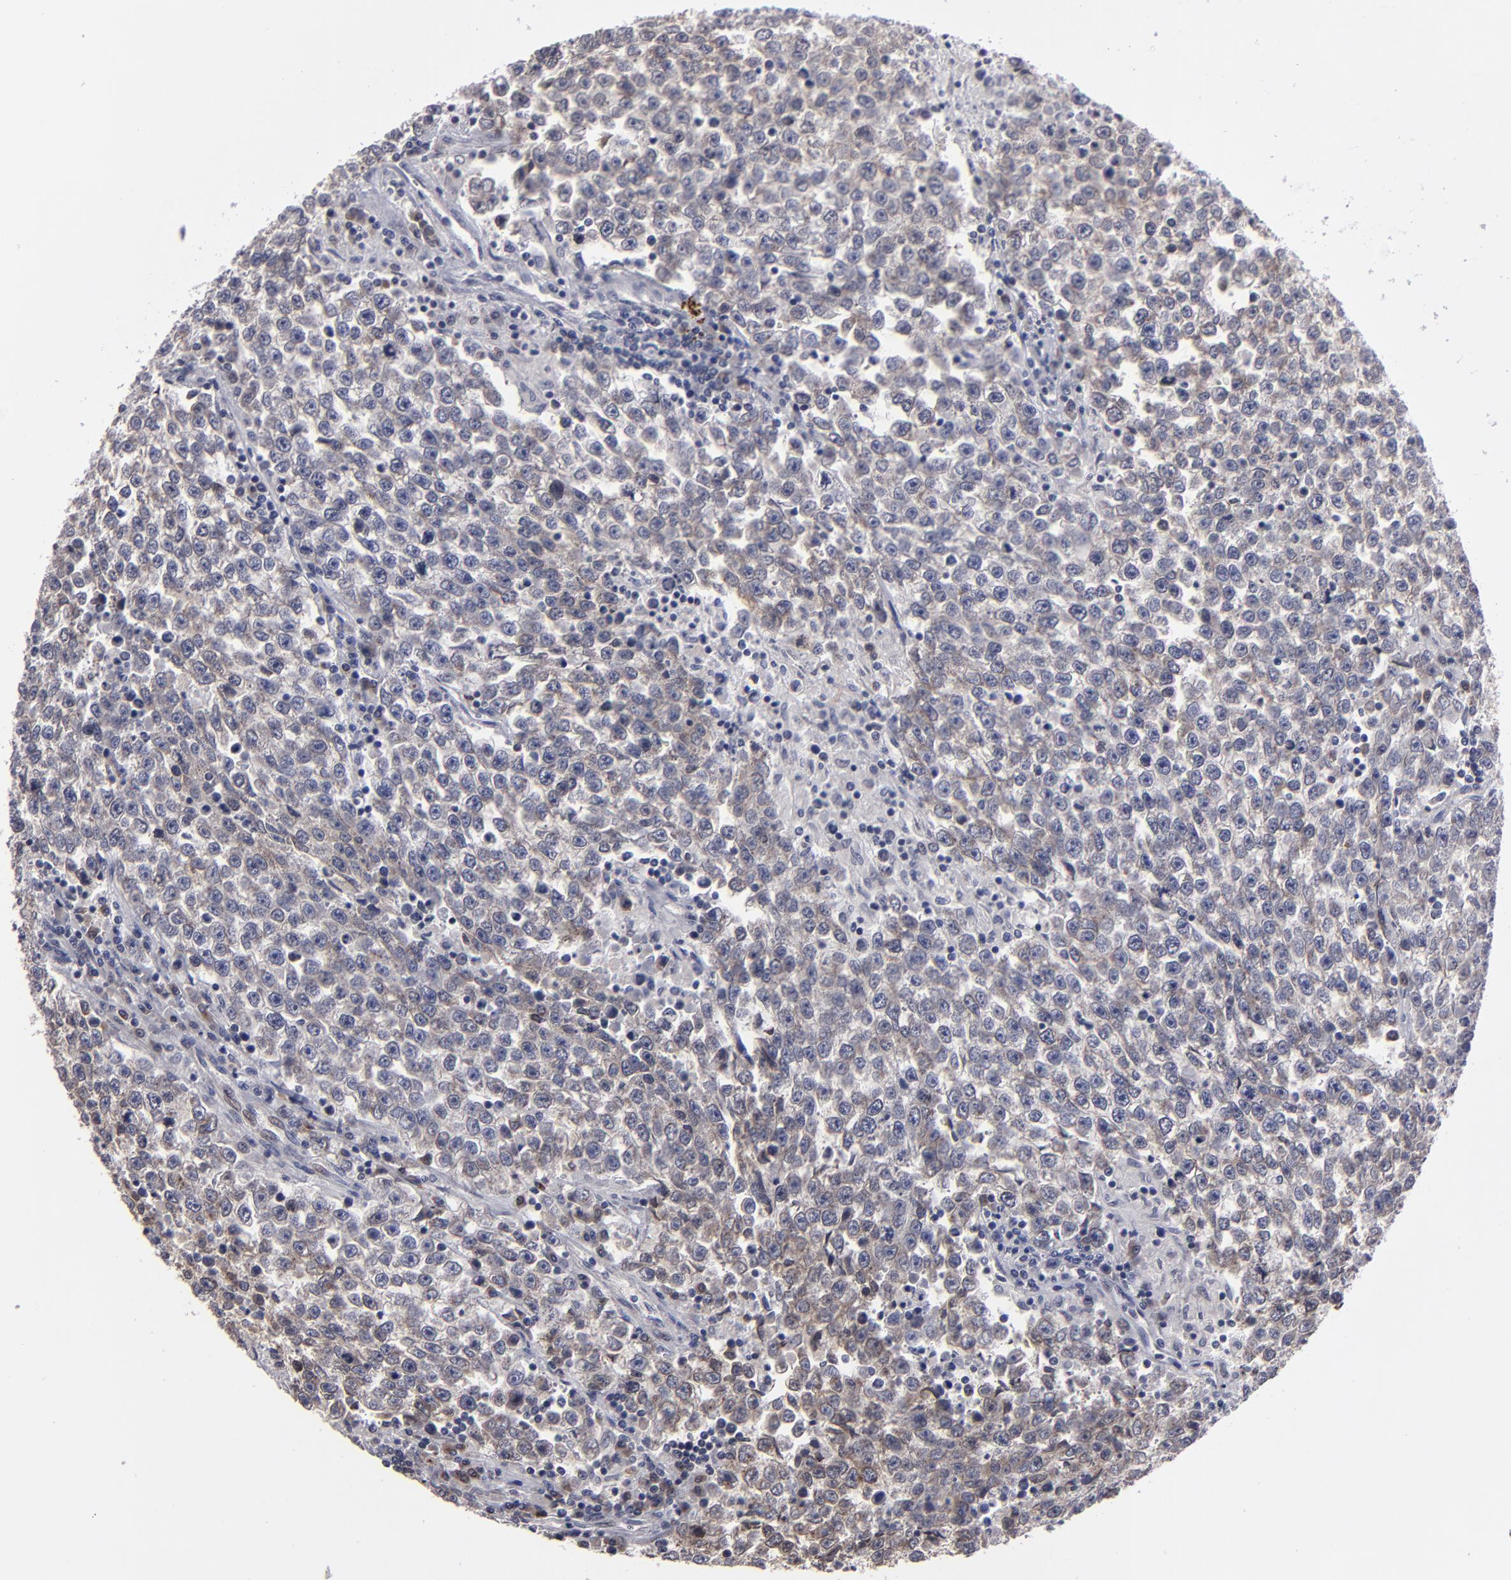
{"staining": {"intensity": "weak", "quantity": "25%-75%", "location": "cytoplasmic/membranous"}, "tissue": "testis cancer", "cell_type": "Tumor cells", "image_type": "cancer", "snomed": [{"axis": "morphology", "description": "Seminoma, NOS"}, {"axis": "topography", "description": "Testis"}], "caption": "Testis seminoma stained with a brown dye displays weak cytoplasmic/membranous positive staining in approximately 25%-75% of tumor cells.", "gene": "CEP97", "patient": {"sex": "male", "age": 36}}